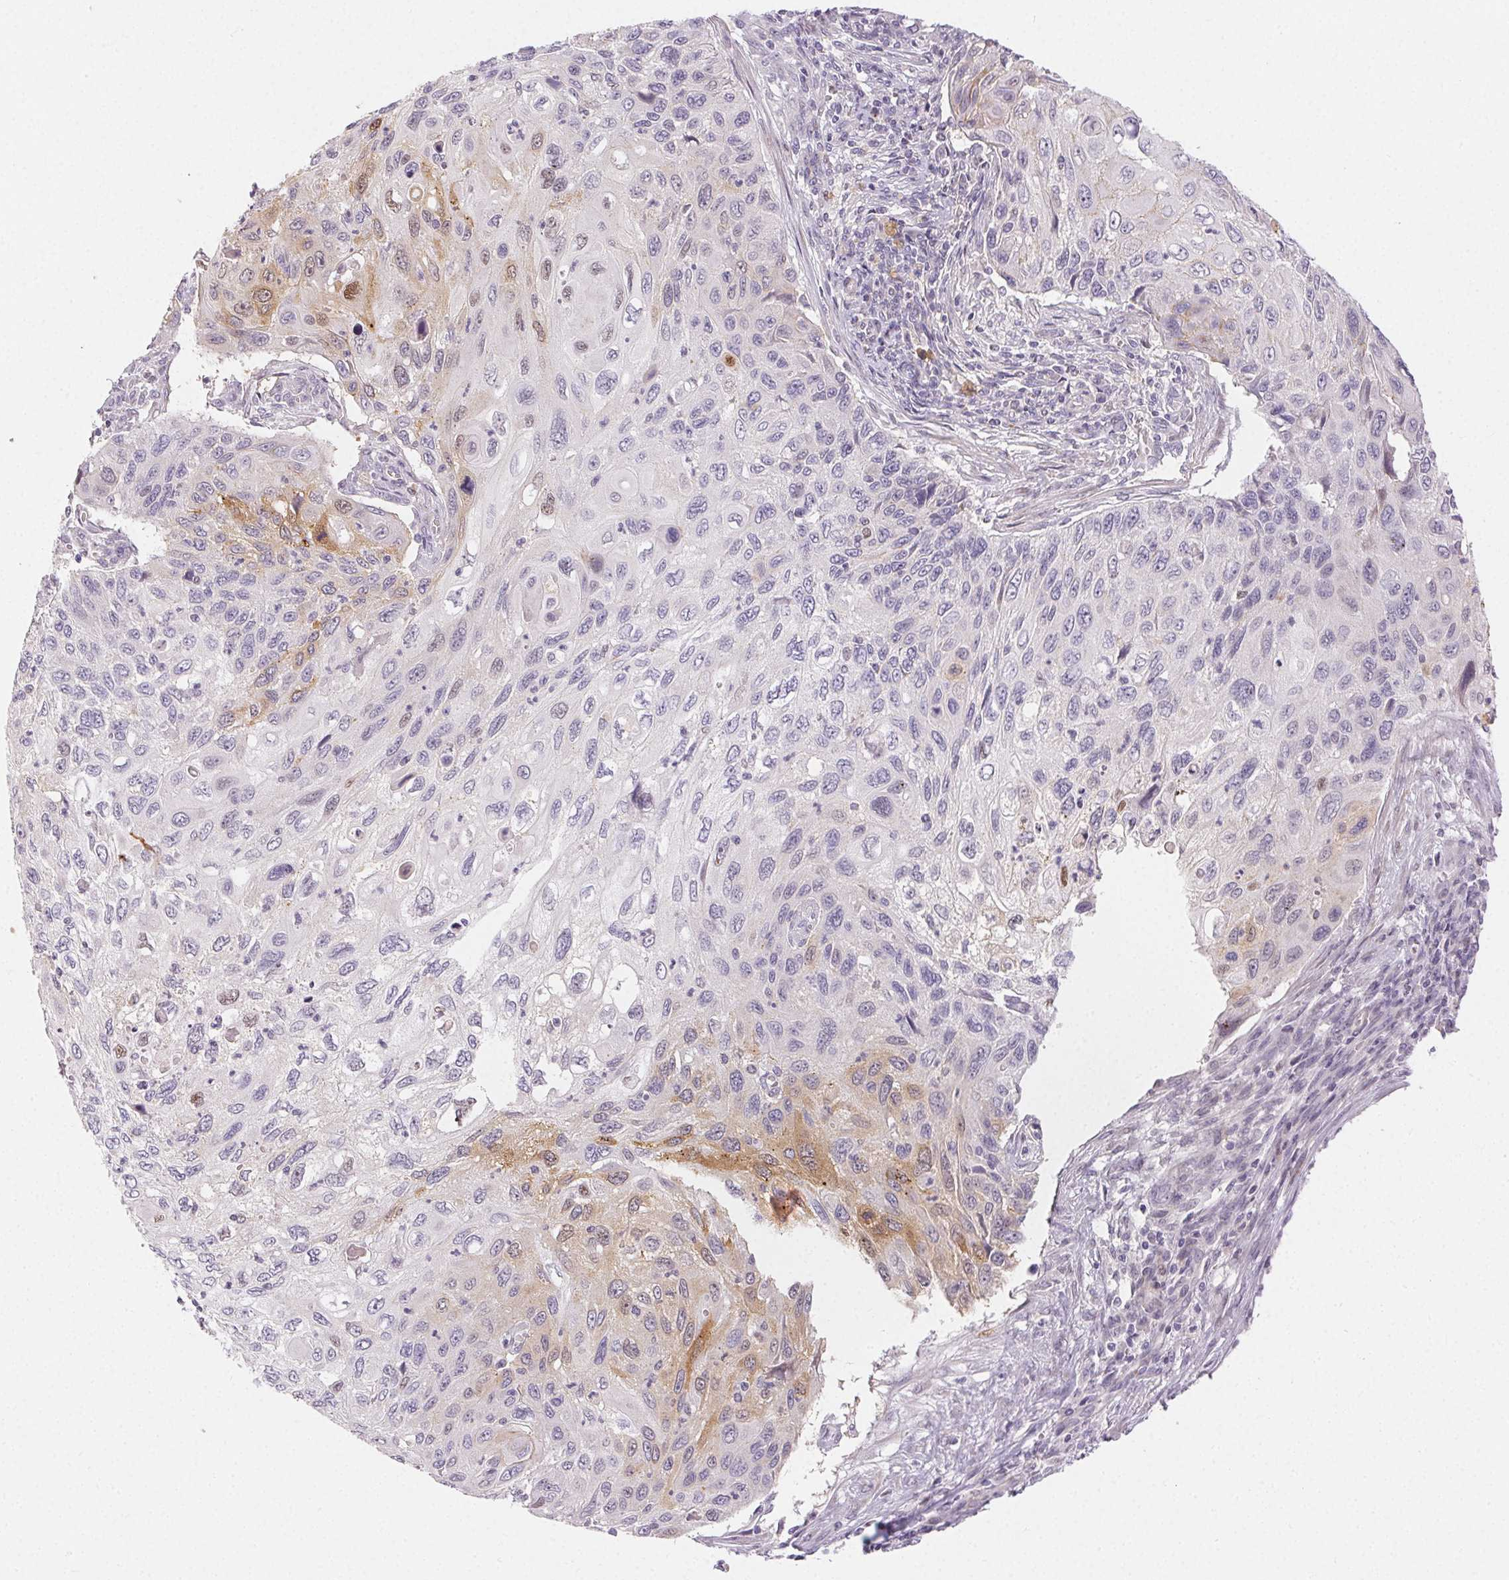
{"staining": {"intensity": "moderate", "quantity": "<25%", "location": "cytoplasmic/membranous"}, "tissue": "cervical cancer", "cell_type": "Tumor cells", "image_type": "cancer", "snomed": [{"axis": "morphology", "description": "Squamous cell carcinoma, NOS"}, {"axis": "topography", "description": "Cervix"}], "caption": "Moderate cytoplasmic/membranous protein staining is identified in about <25% of tumor cells in cervical squamous cell carcinoma.", "gene": "RPGRIP1", "patient": {"sex": "female", "age": 70}}